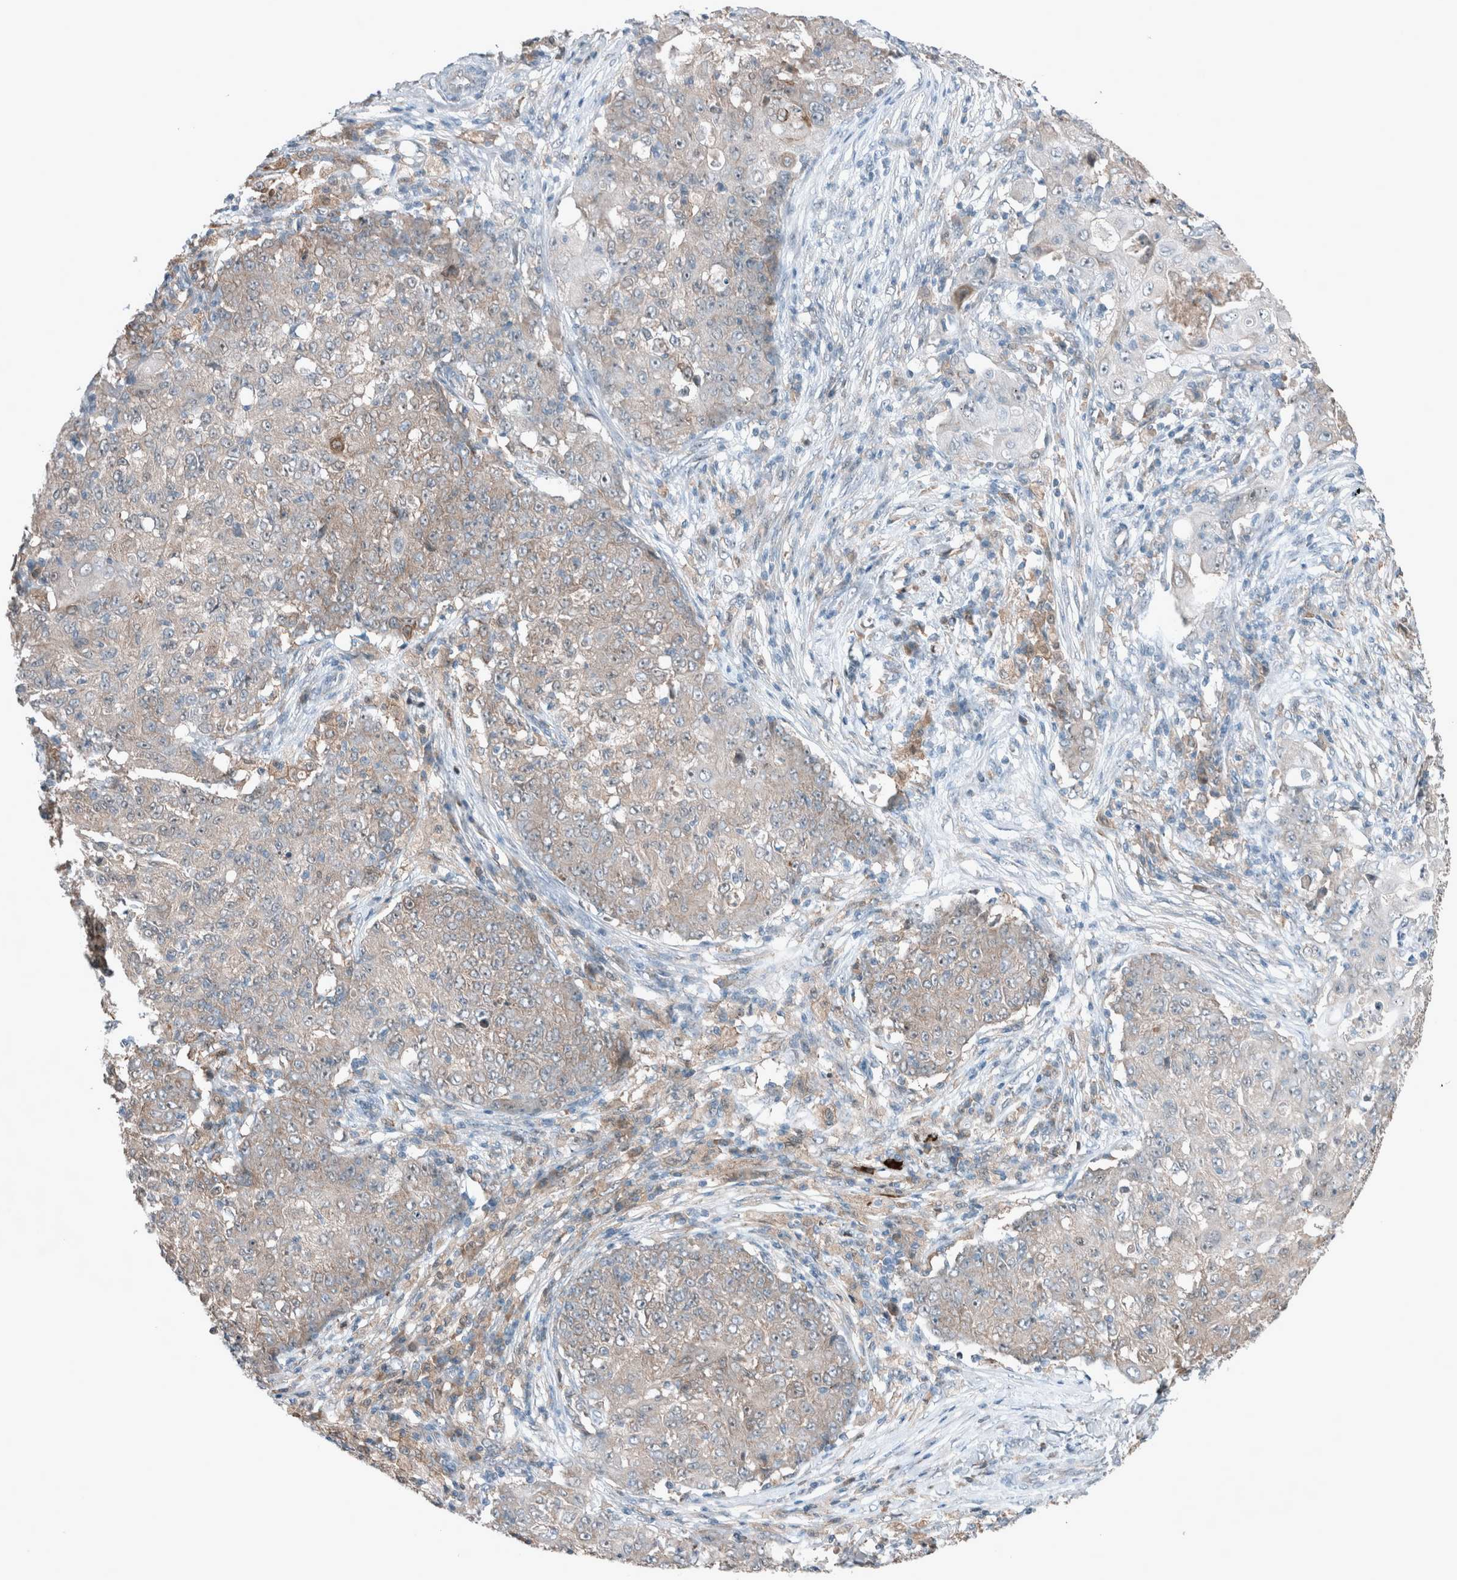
{"staining": {"intensity": "weak", "quantity": "25%-75%", "location": "cytoplasmic/membranous"}, "tissue": "ovarian cancer", "cell_type": "Tumor cells", "image_type": "cancer", "snomed": [{"axis": "morphology", "description": "Carcinoma, endometroid"}, {"axis": "topography", "description": "Ovary"}], "caption": "High-power microscopy captured an IHC histopathology image of ovarian endometroid carcinoma, revealing weak cytoplasmic/membranous positivity in approximately 25%-75% of tumor cells.", "gene": "RALGDS", "patient": {"sex": "female", "age": 42}}